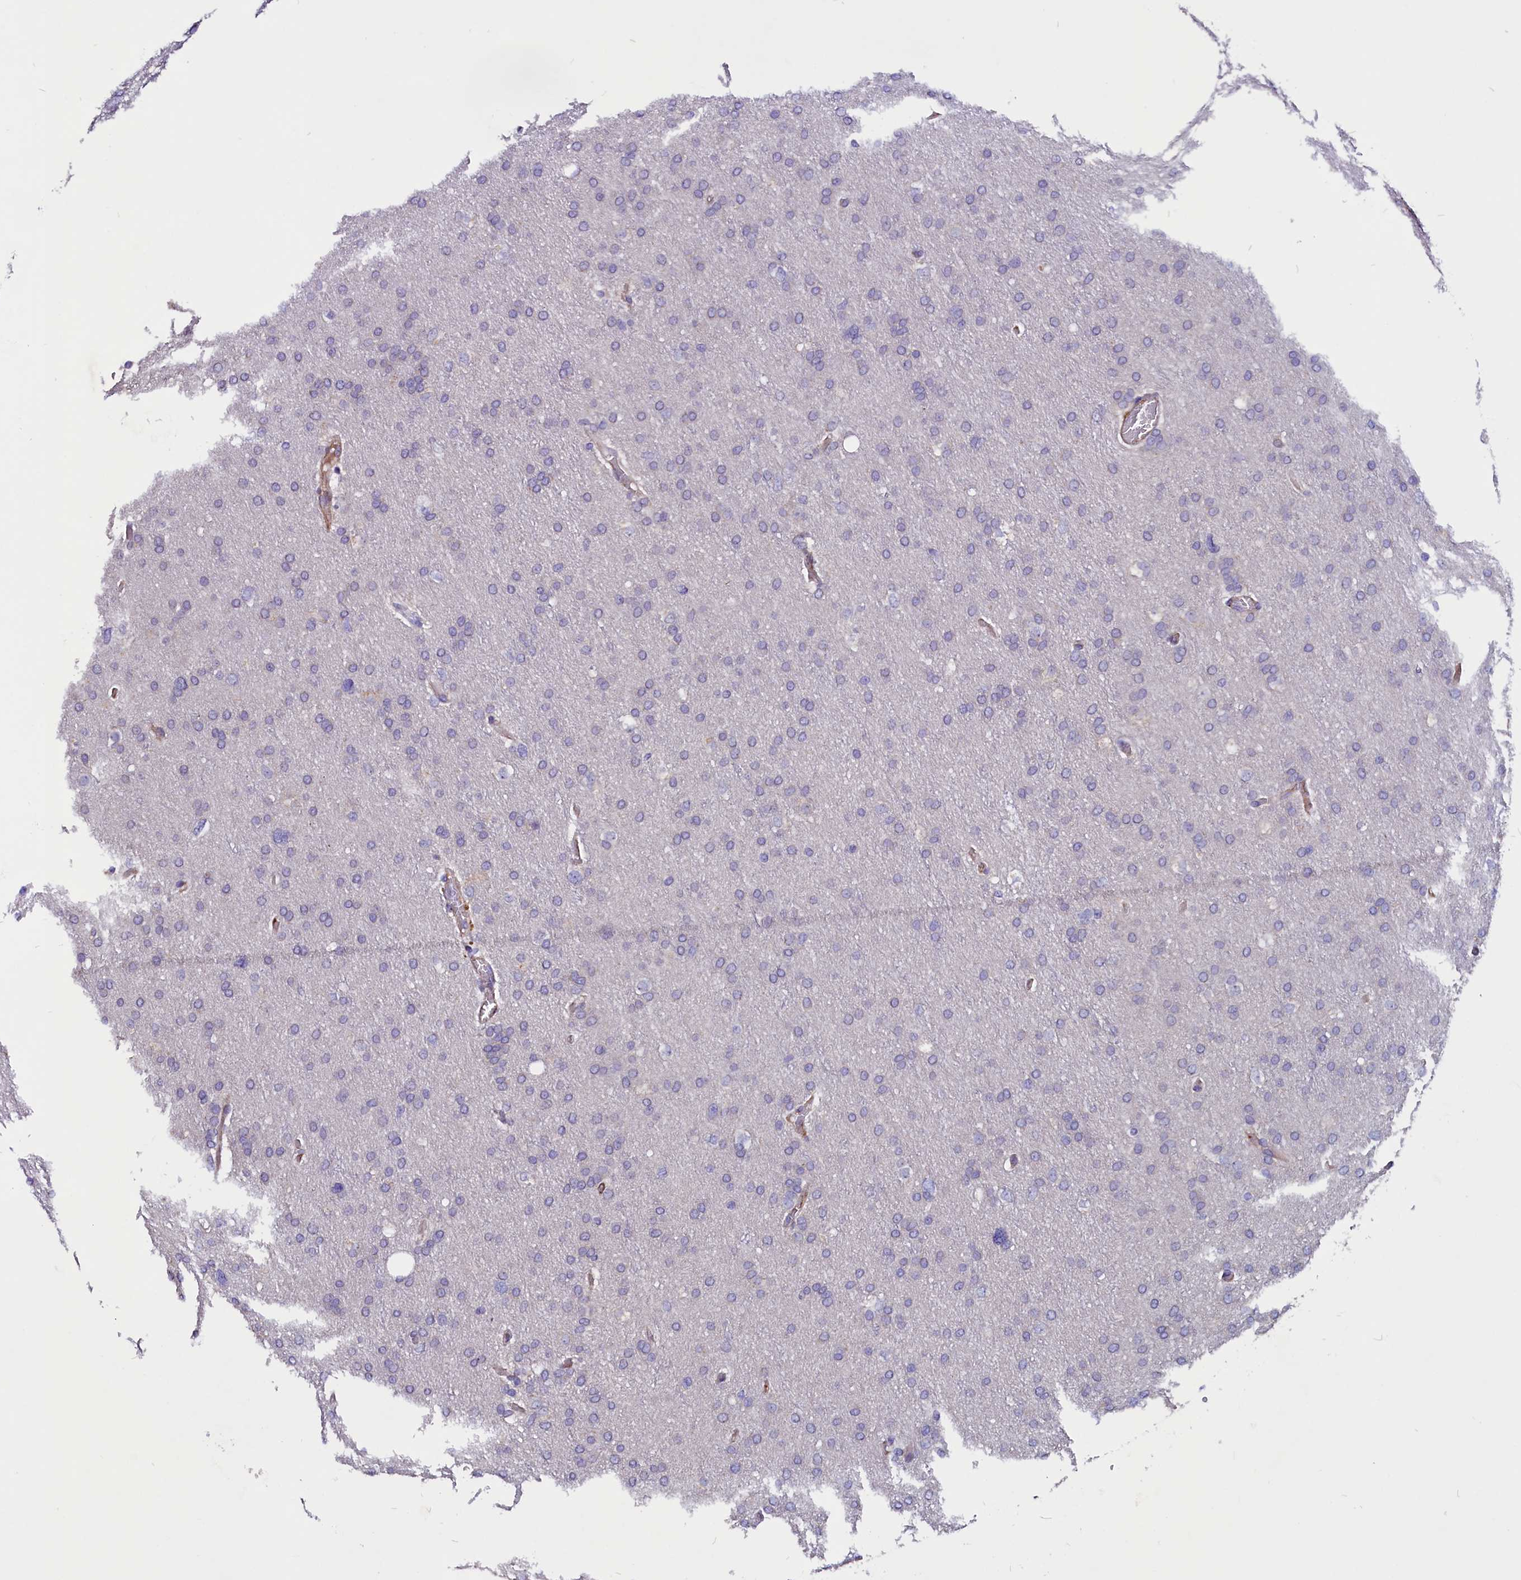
{"staining": {"intensity": "negative", "quantity": "none", "location": "none"}, "tissue": "glioma", "cell_type": "Tumor cells", "image_type": "cancer", "snomed": [{"axis": "morphology", "description": "Glioma, malignant, High grade"}, {"axis": "topography", "description": "Cerebral cortex"}], "caption": "The immunohistochemistry photomicrograph has no significant staining in tumor cells of malignant high-grade glioma tissue. The staining is performed using DAB brown chromogen with nuclei counter-stained in using hematoxylin.", "gene": "ZNF749", "patient": {"sex": "female", "age": 36}}